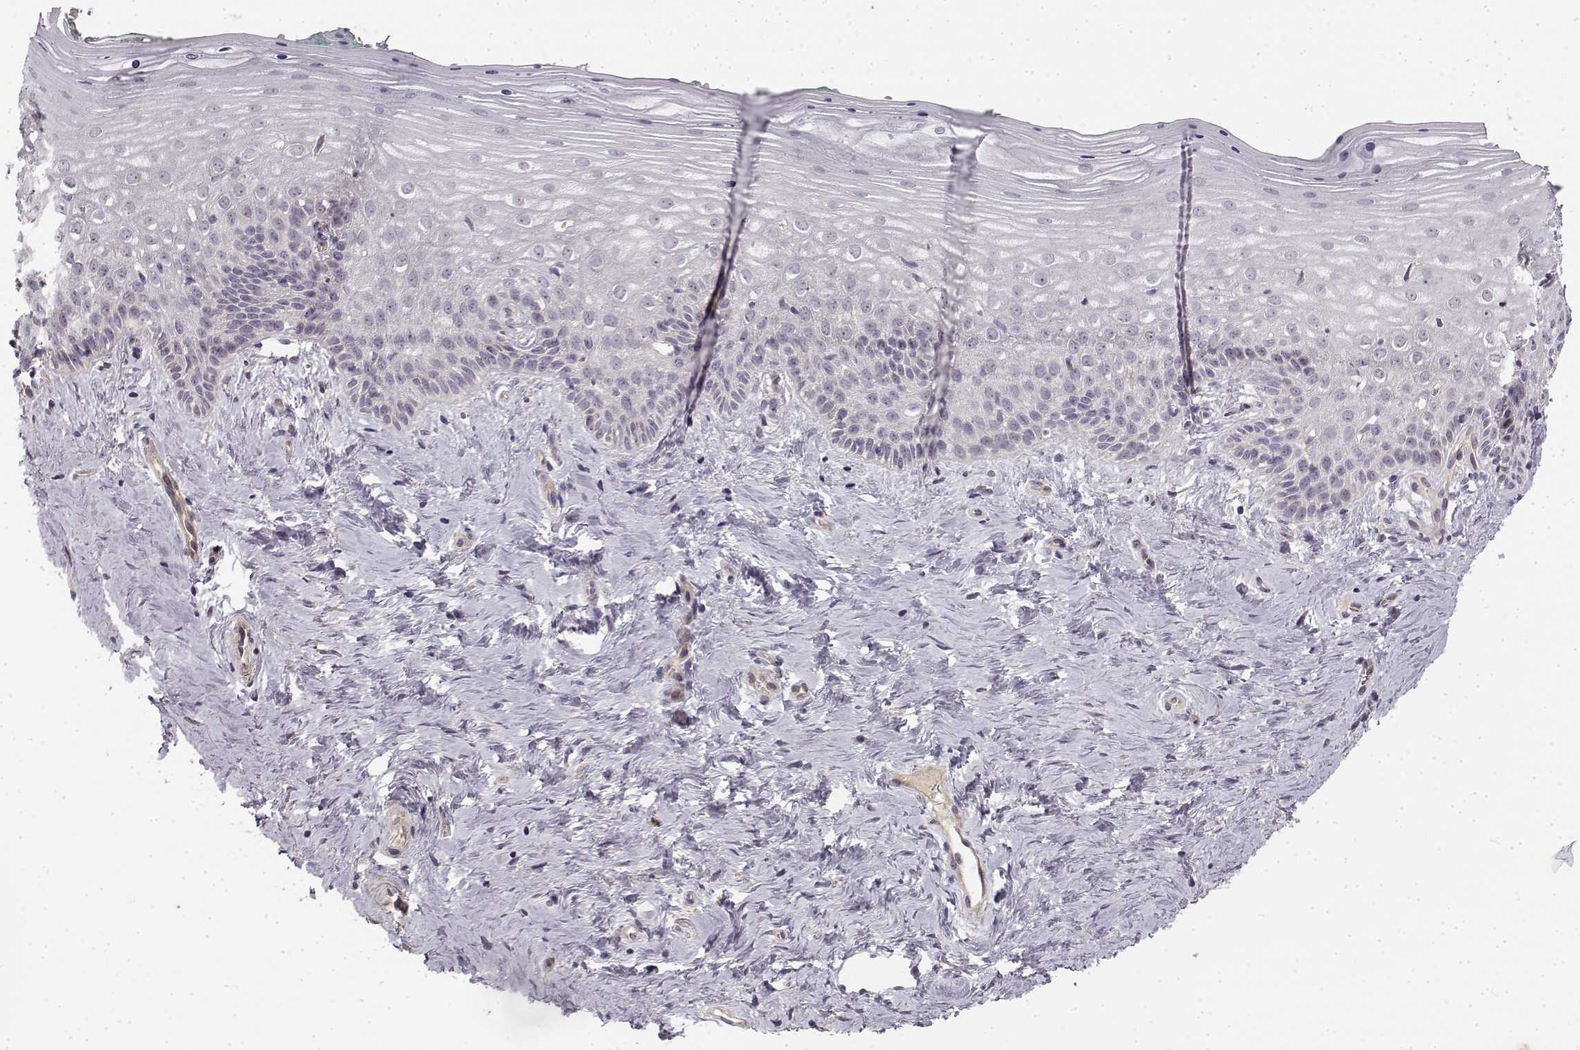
{"staining": {"intensity": "negative", "quantity": "none", "location": "none"}, "tissue": "vagina", "cell_type": "Squamous epithelial cells", "image_type": "normal", "snomed": [{"axis": "morphology", "description": "Normal tissue, NOS"}, {"axis": "topography", "description": "Vagina"}], "caption": "This is a photomicrograph of immunohistochemistry staining of normal vagina, which shows no expression in squamous epithelial cells. (Immunohistochemistry (ihc), brightfield microscopy, high magnification).", "gene": "MED12L", "patient": {"sex": "female", "age": 45}}